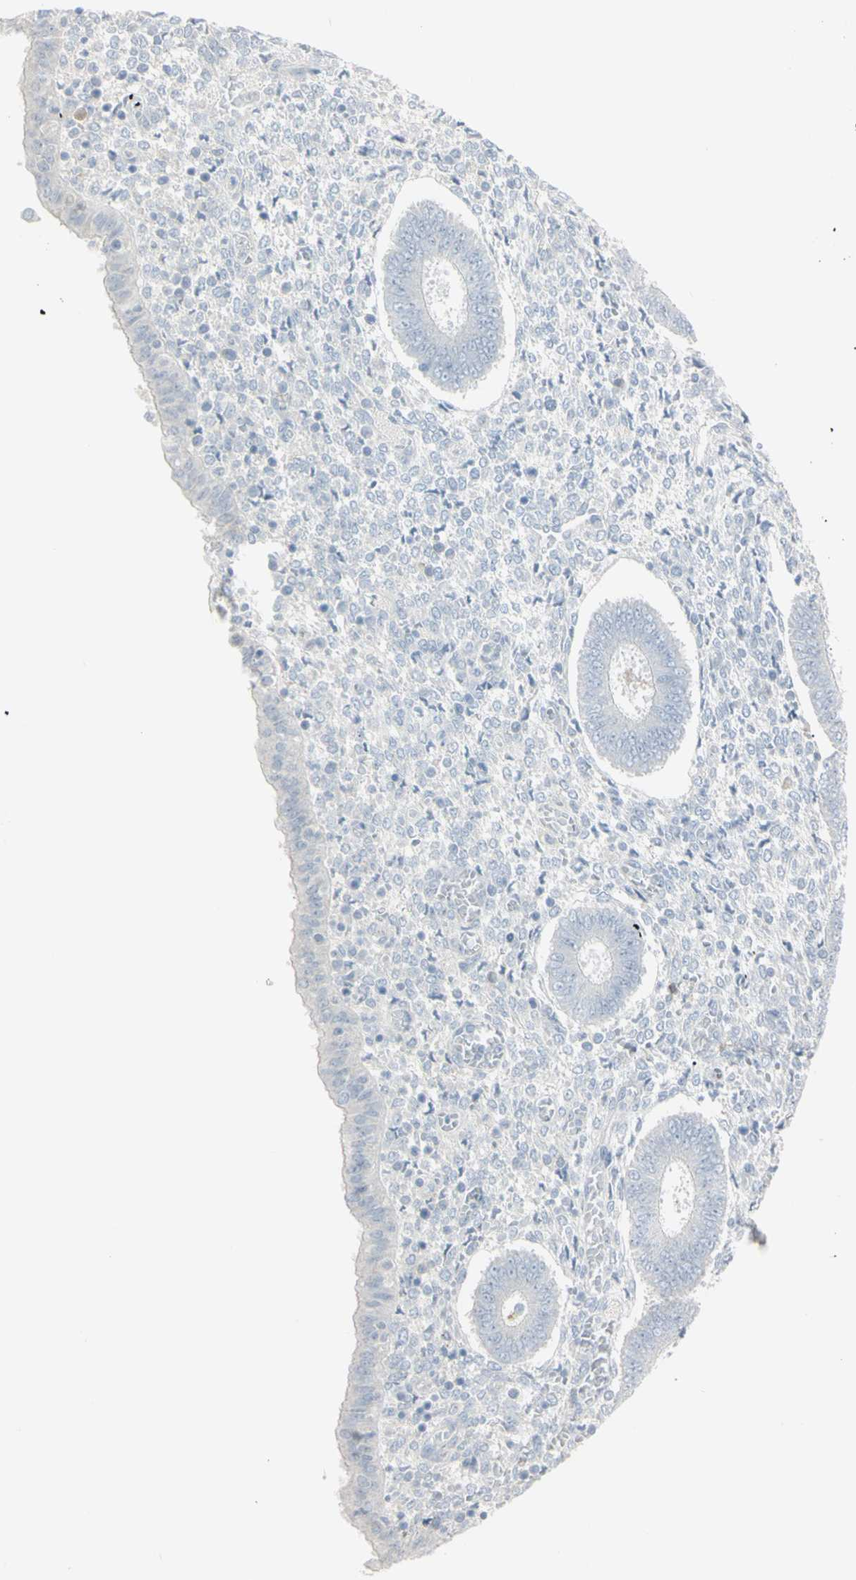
{"staining": {"intensity": "negative", "quantity": "none", "location": "none"}, "tissue": "endometrium", "cell_type": "Cells in endometrial stroma", "image_type": "normal", "snomed": [{"axis": "morphology", "description": "Normal tissue, NOS"}, {"axis": "topography", "description": "Endometrium"}], "caption": "An immunohistochemistry (IHC) photomicrograph of normal endometrium is shown. There is no staining in cells in endometrial stroma of endometrium.", "gene": "PIP", "patient": {"sex": "female", "age": 35}}